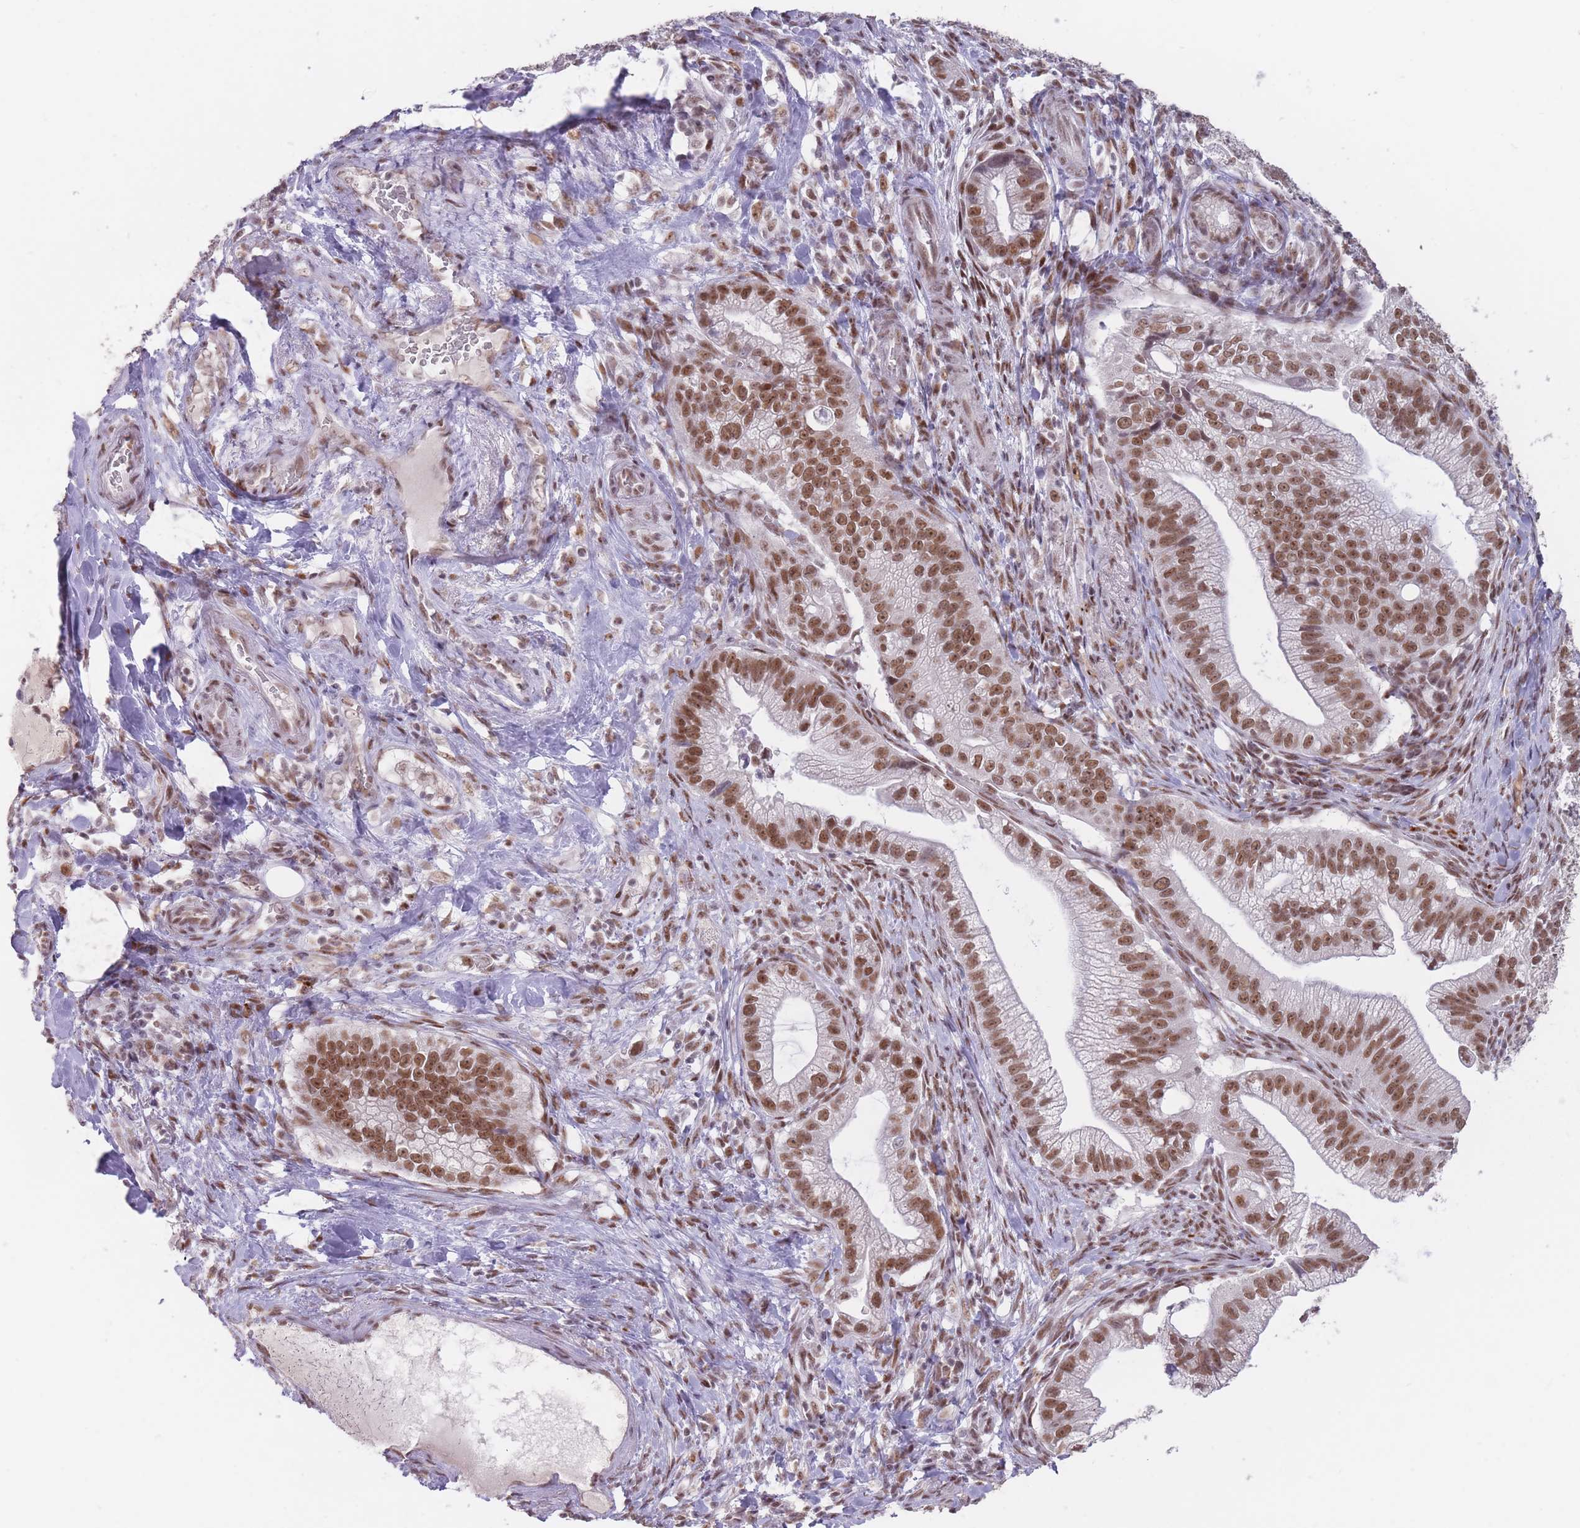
{"staining": {"intensity": "moderate", "quantity": ">75%", "location": "nuclear"}, "tissue": "pancreatic cancer", "cell_type": "Tumor cells", "image_type": "cancer", "snomed": [{"axis": "morphology", "description": "Adenocarcinoma, NOS"}, {"axis": "topography", "description": "Pancreas"}], "caption": "Protein staining of pancreatic cancer (adenocarcinoma) tissue shows moderate nuclear staining in about >75% of tumor cells. (Stains: DAB in brown, nuclei in blue, Microscopy: brightfield microscopy at high magnification).", "gene": "HNRNPUL1", "patient": {"sex": "male", "age": 70}}